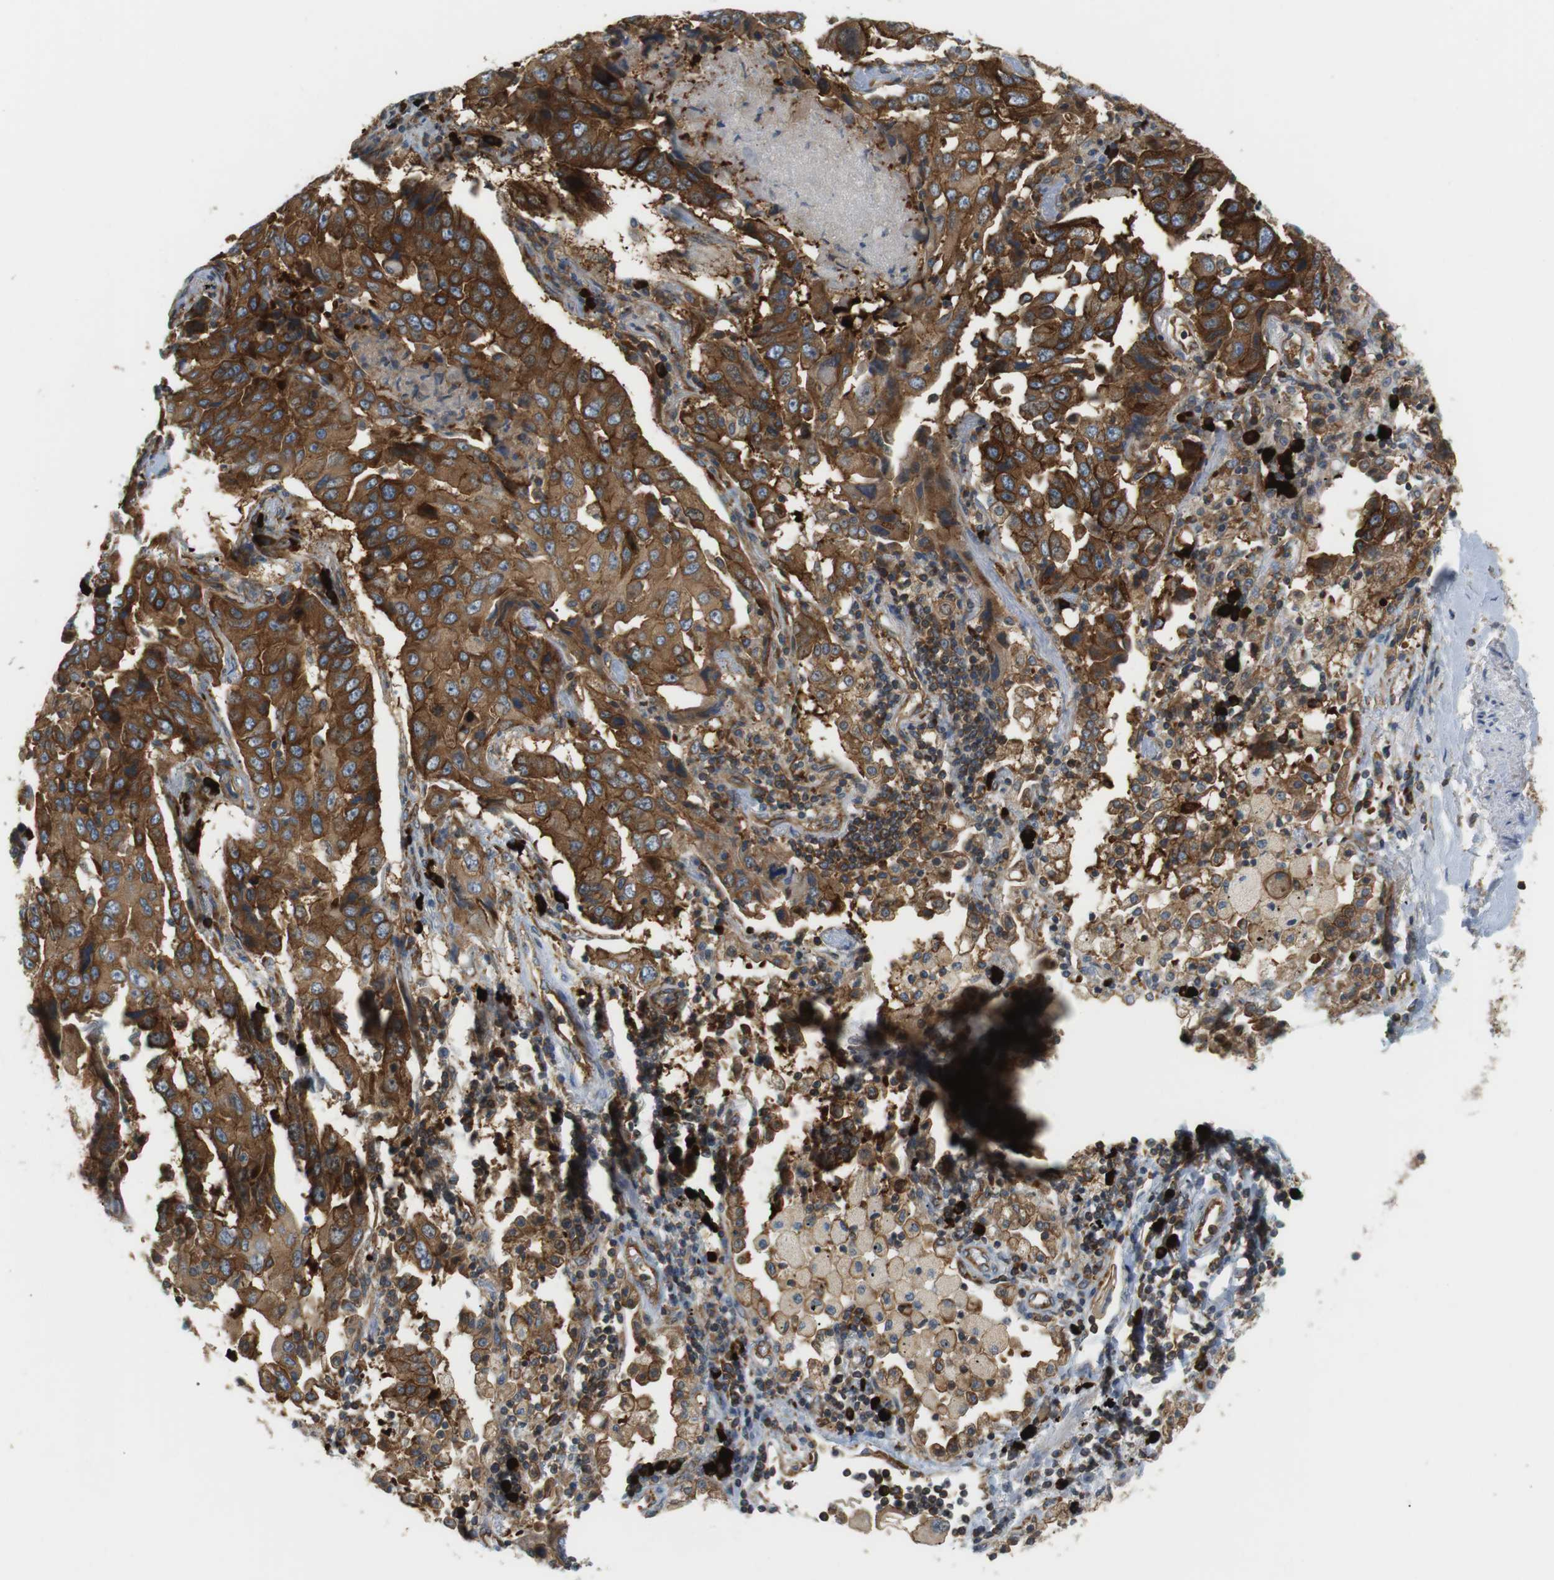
{"staining": {"intensity": "strong", "quantity": ">75%", "location": "cytoplasmic/membranous"}, "tissue": "lung cancer", "cell_type": "Tumor cells", "image_type": "cancer", "snomed": [{"axis": "morphology", "description": "Adenocarcinoma, NOS"}, {"axis": "topography", "description": "Lung"}], "caption": "This is an image of immunohistochemistry staining of lung adenocarcinoma, which shows strong positivity in the cytoplasmic/membranous of tumor cells.", "gene": "TMEM200A", "patient": {"sex": "female", "age": 65}}